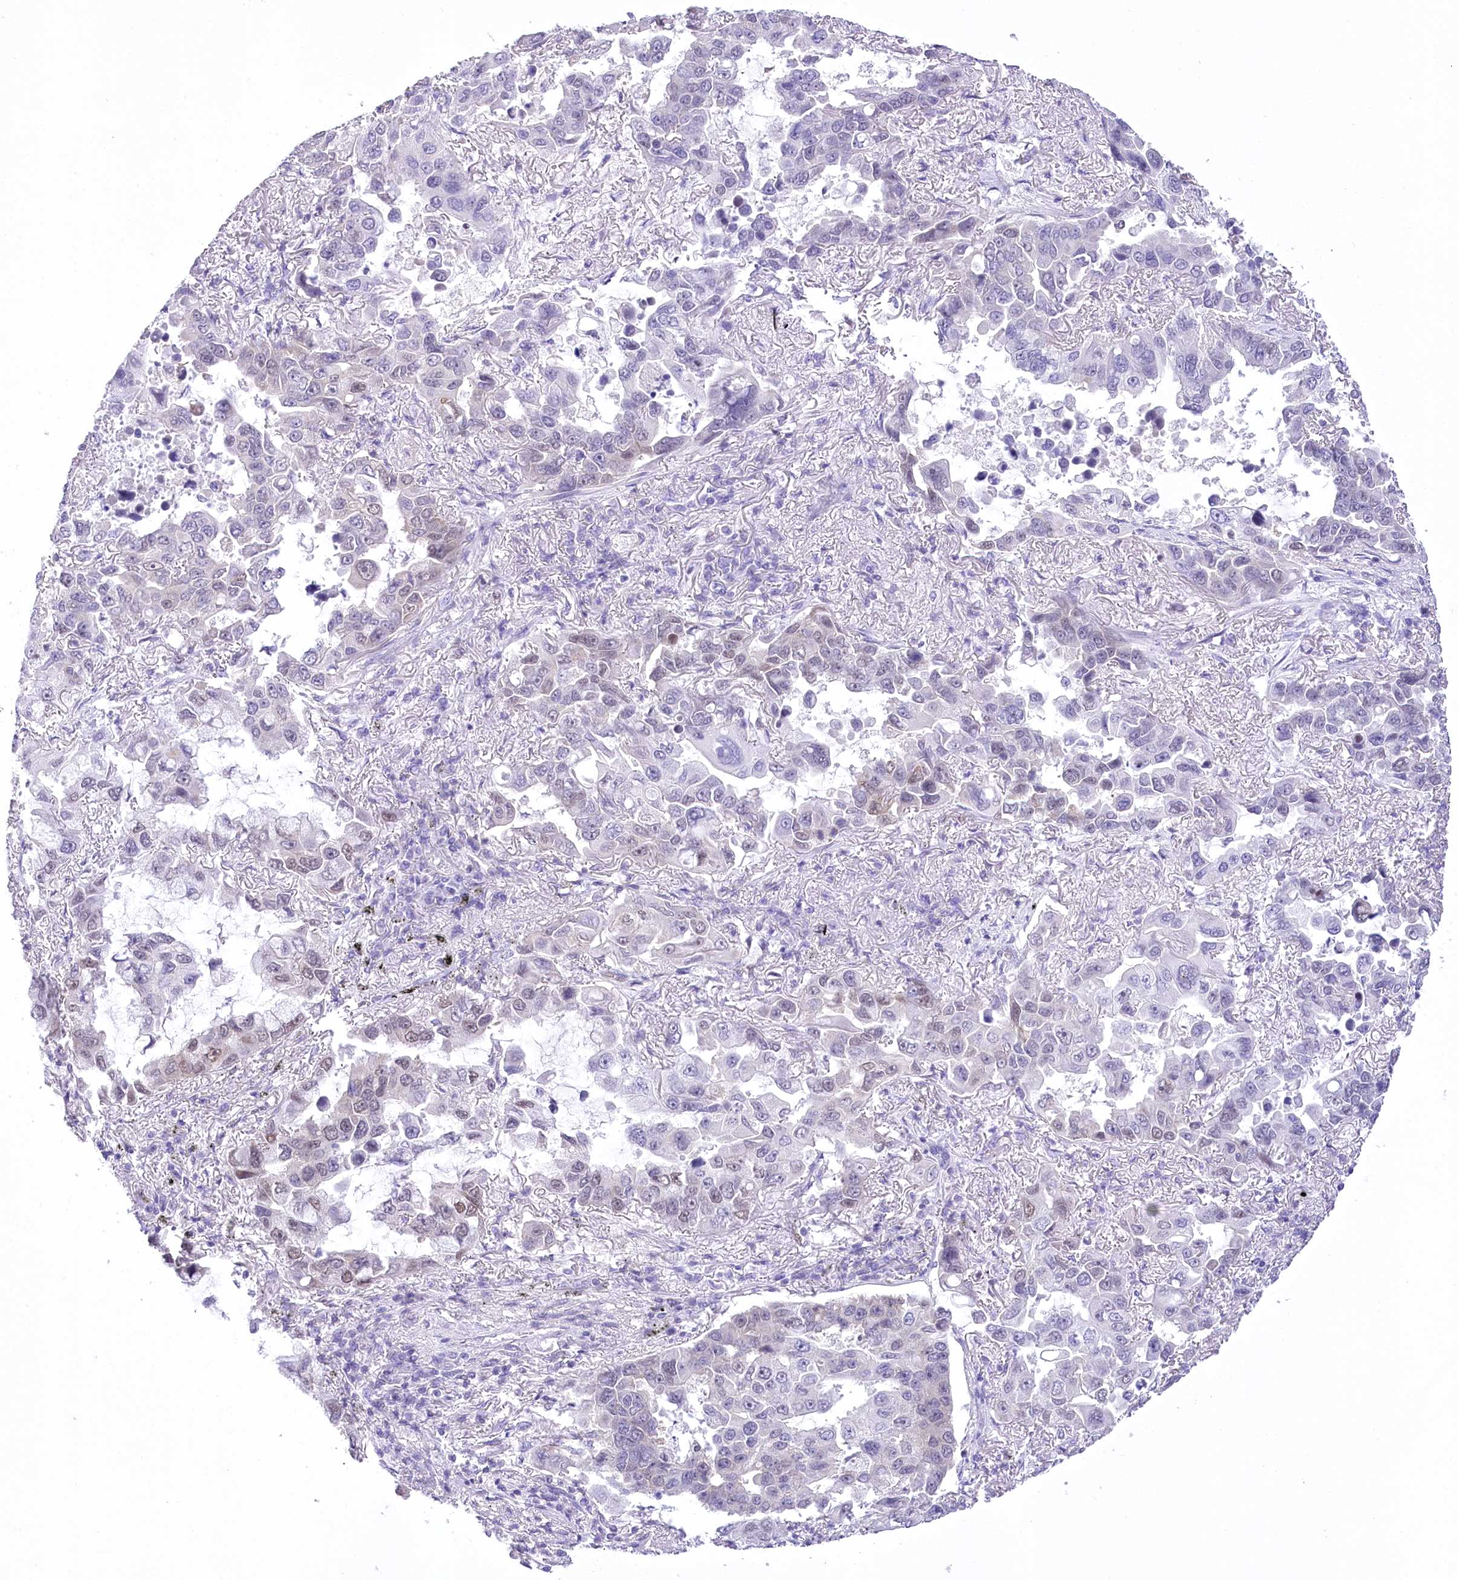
{"staining": {"intensity": "negative", "quantity": "none", "location": "none"}, "tissue": "lung cancer", "cell_type": "Tumor cells", "image_type": "cancer", "snomed": [{"axis": "morphology", "description": "Adenocarcinoma, NOS"}, {"axis": "topography", "description": "Lung"}], "caption": "Immunohistochemical staining of human lung cancer (adenocarcinoma) exhibits no significant positivity in tumor cells.", "gene": "HNRNPA0", "patient": {"sex": "male", "age": 64}}